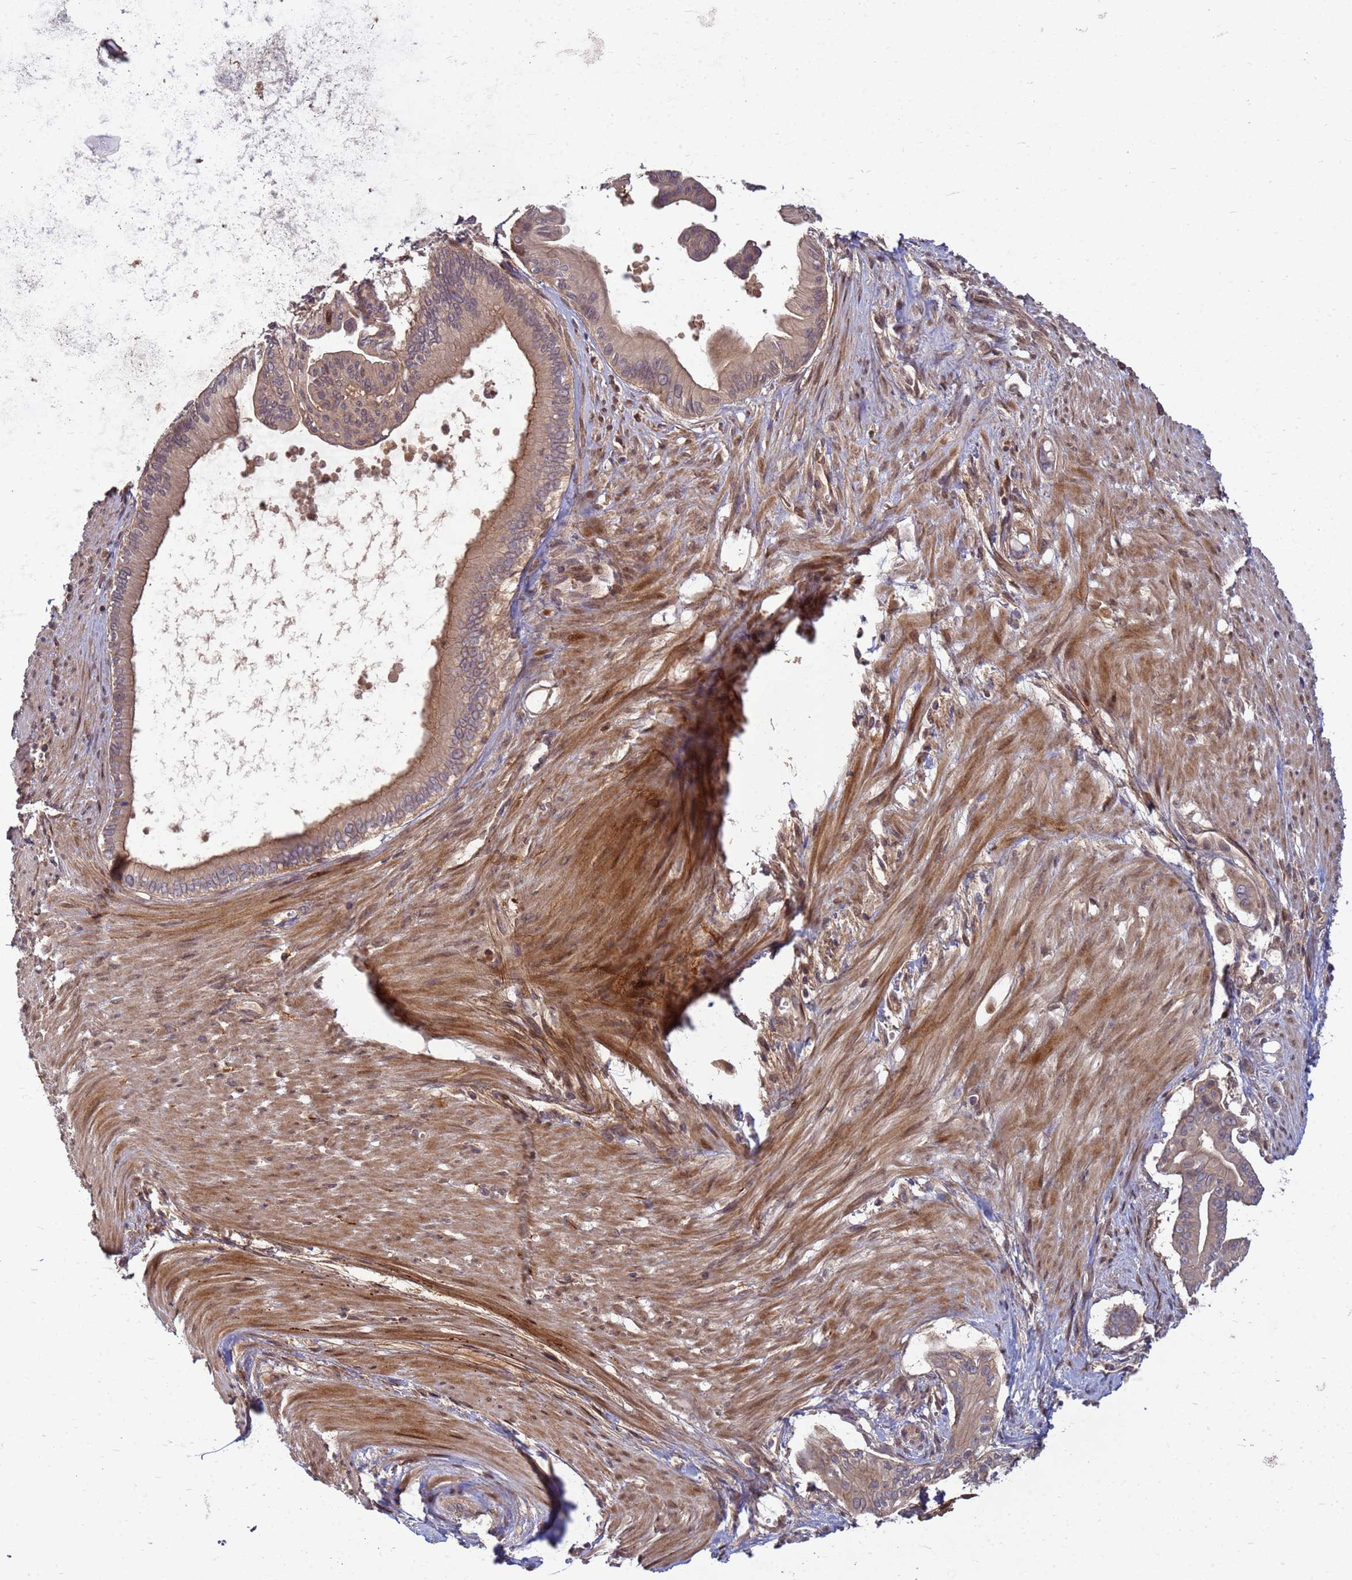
{"staining": {"intensity": "weak", "quantity": "25%-75%", "location": "cytoplasmic/membranous"}, "tissue": "pancreatic cancer", "cell_type": "Tumor cells", "image_type": "cancer", "snomed": [{"axis": "morphology", "description": "Adenocarcinoma, NOS"}, {"axis": "topography", "description": "Pancreas"}], "caption": "Human pancreatic cancer stained for a protein (brown) exhibits weak cytoplasmic/membranous positive staining in approximately 25%-75% of tumor cells.", "gene": "DUS4L", "patient": {"sex": "male", "age": 71}}